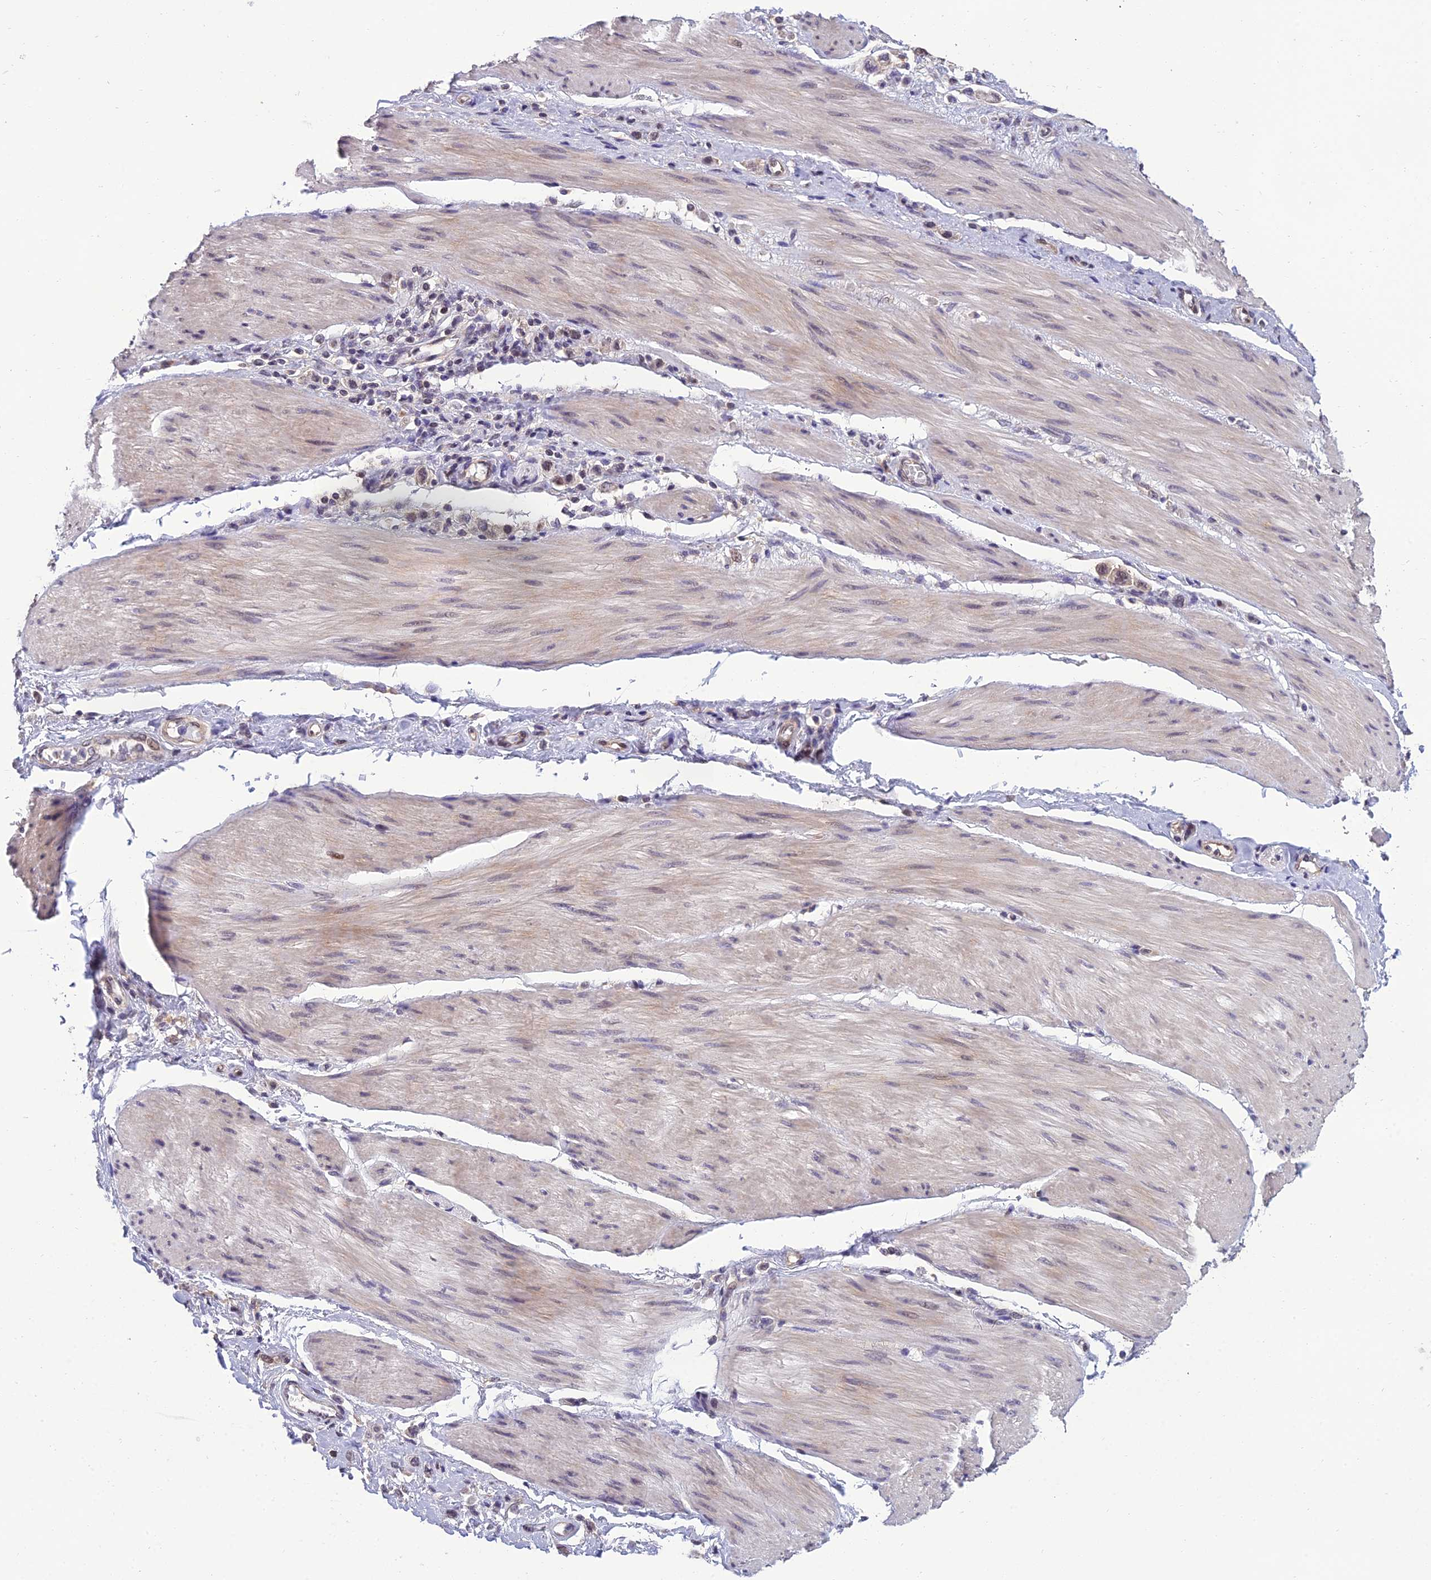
{"staining": {"intensity": "weak", "quantity": "25%-75%", "location": "cytoplasmic/membranous,nuclear"}, "tissue": "stomach cancer", "cell_type": "Tumor cells", "image_type": "cancer", "snomed": [{"axis": "morphology", "description": "Adenocarcinoma, NOS"}, {"axis": "topography", "description": "Stomach"}], "caption": "Immunohistochemistry (IHC) micrograph of neoplastic tissue: human stomach cancer stained using IHC displays low levels of weak protein expression localized specifically in the cytoplasmic/membranous and nuclear of tumor cells, appearing as a cytoplasmic/membranous and nuclear brown color.", "gene": "GRWD1", "patient": {"sex": "female", "age": 65}}